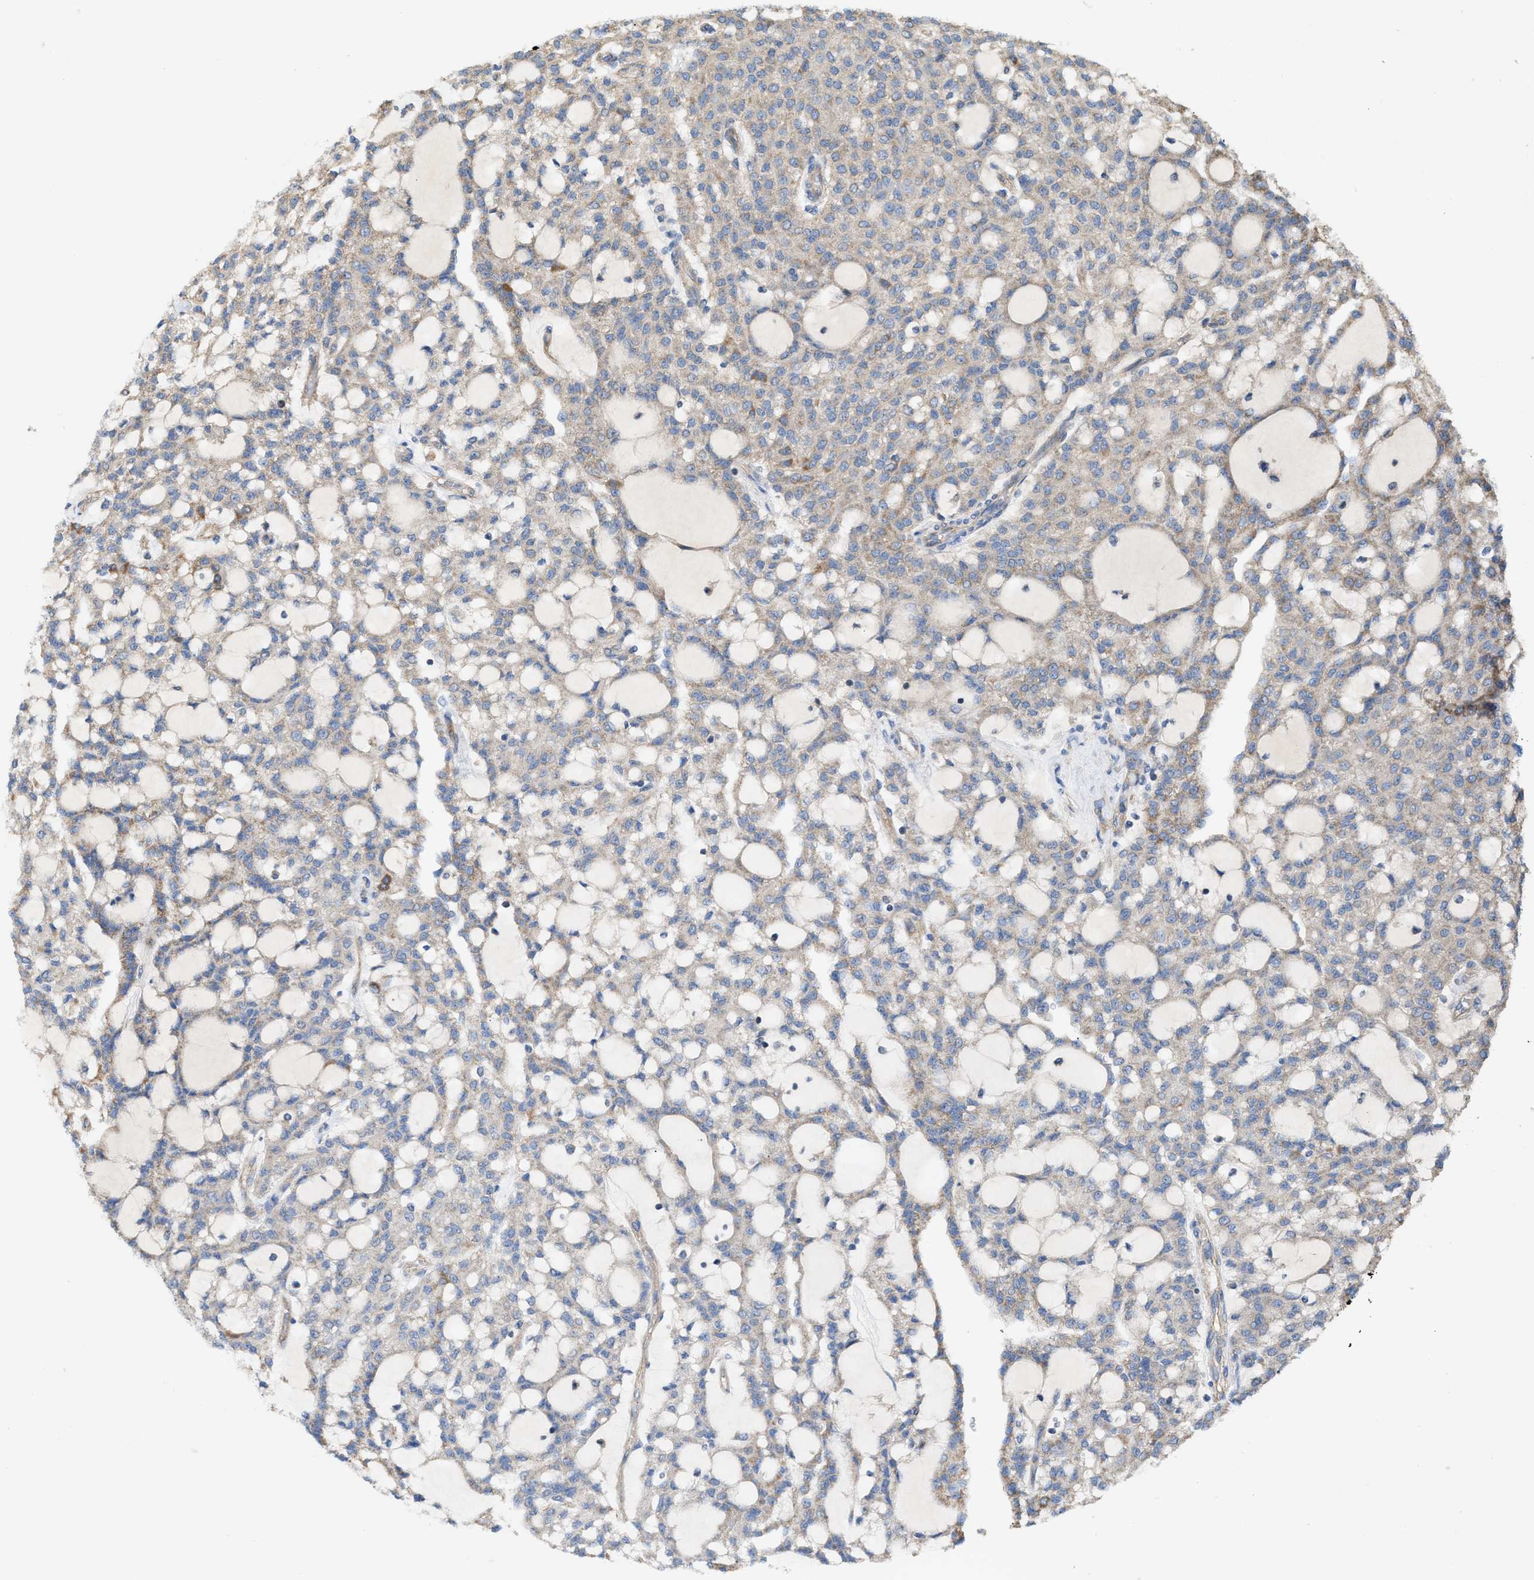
{"staining": {"intensity": "weak", "quantity": "<25%", "location": "cytoplasmic/membranous"}, "tissue": "renal cancer", "cell_type": "Tumor cells", "image_type": "cancer", "snomed": [{"axis": "morphology", "description": "Adenocarcinoma, NOS"}, {"axis": "topography", "description": "Kidney"}], "caption": "This is an IHC image of human renal cancer (adenocarcinoma). There is no positivity in tumor cells.", "gene": "OXSM", "patient": {"sex": "male", "age": 63}}